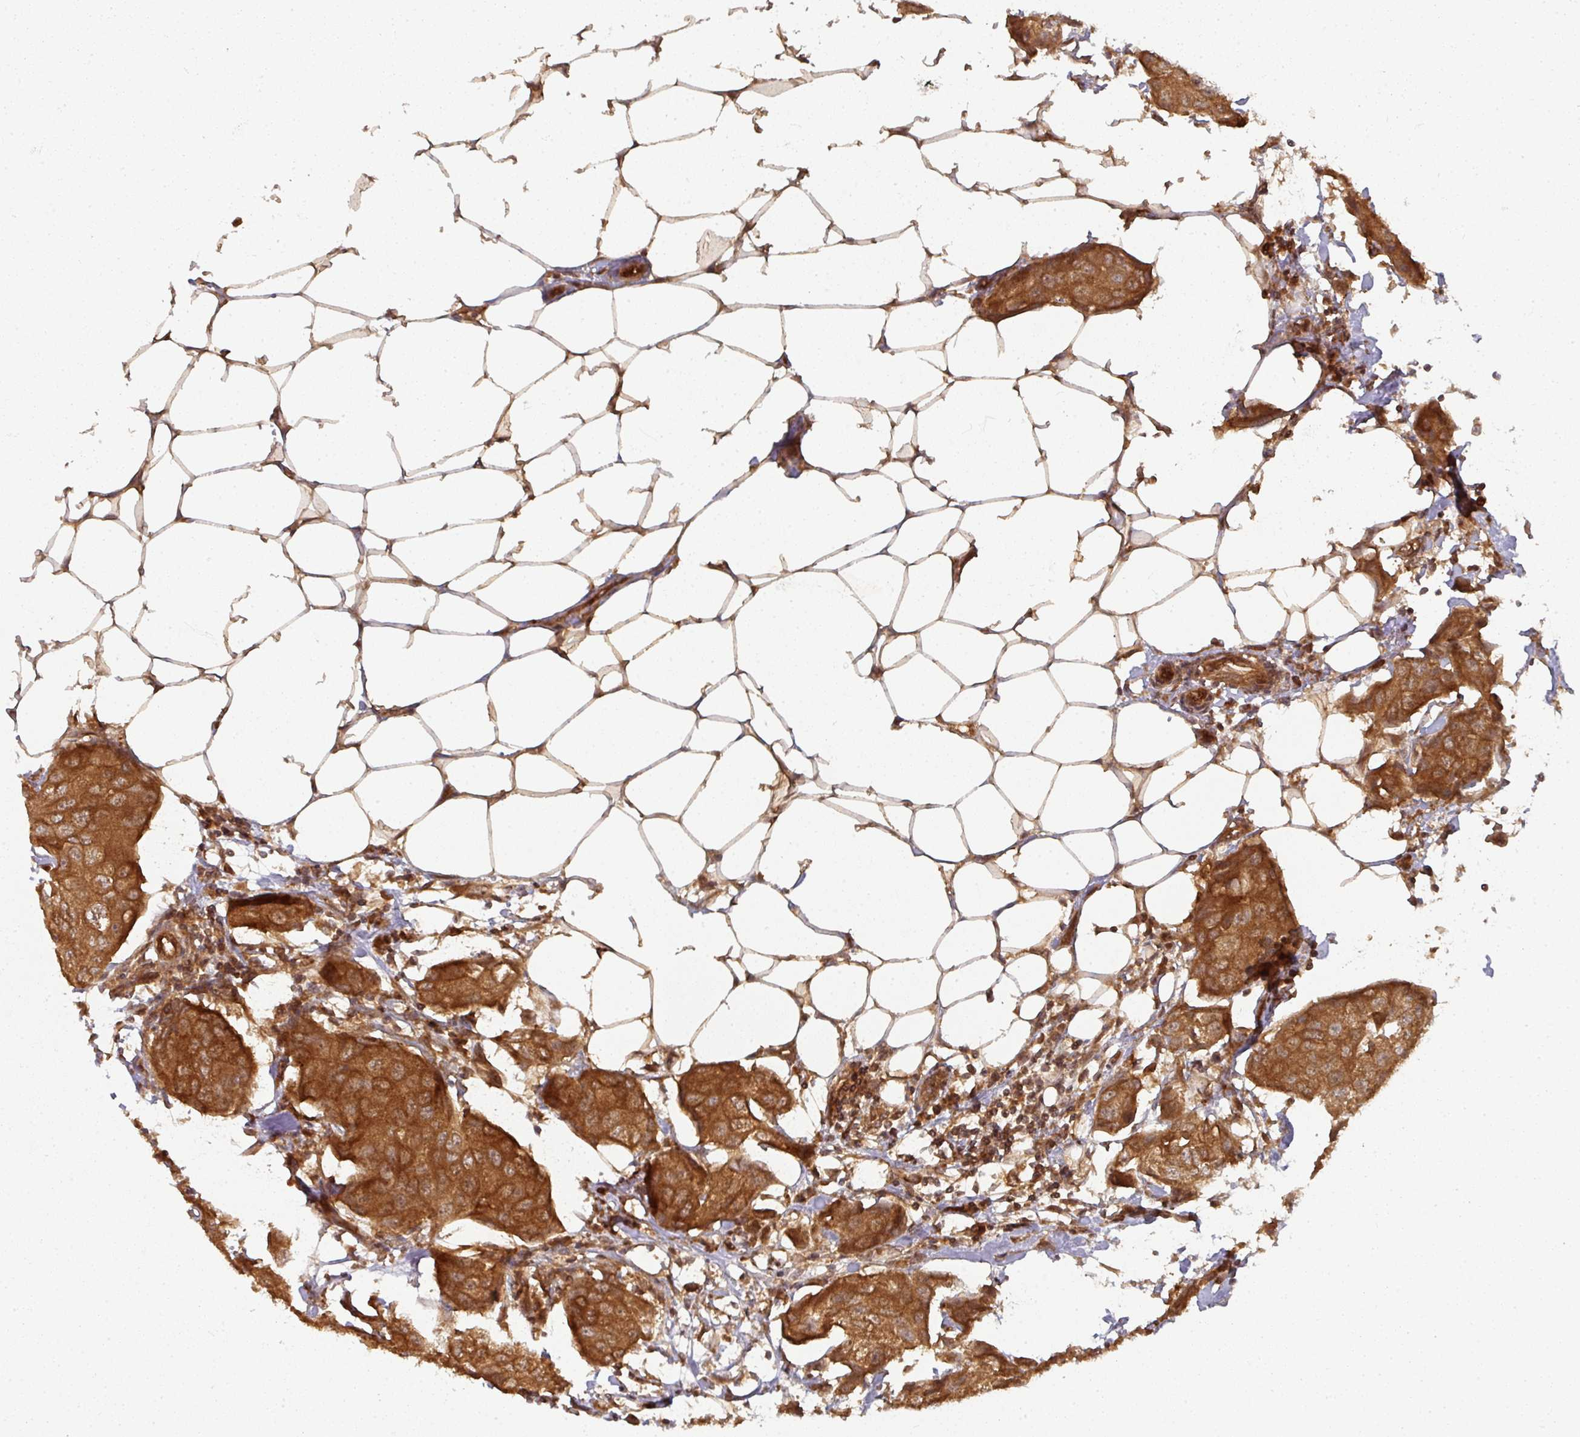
{"staining": {"intensity": "strong", "quantity": ">75%", "location": "cytoplasmic/membranous"}, "tissue": "breast cancer", "cell_type": "Tumor cells", "image_type": "cancer", "snomed": [{"axis": "morphology", "description": "Duct carcinoma"}, {"axis": "topography", "description": "Breast"}, {"axis": "topography", "description": "Lymph node"}], "caption": "A high-resolution histopathology image shows IHC staining of breast cancer (intraductal carcinoma), which exhibits strong cytoplasmic/membranous positivity in approximately >75% of tumor cells.", "gene": "EIF4EBP2", "patient": {"sex": "female", "age": 80}}